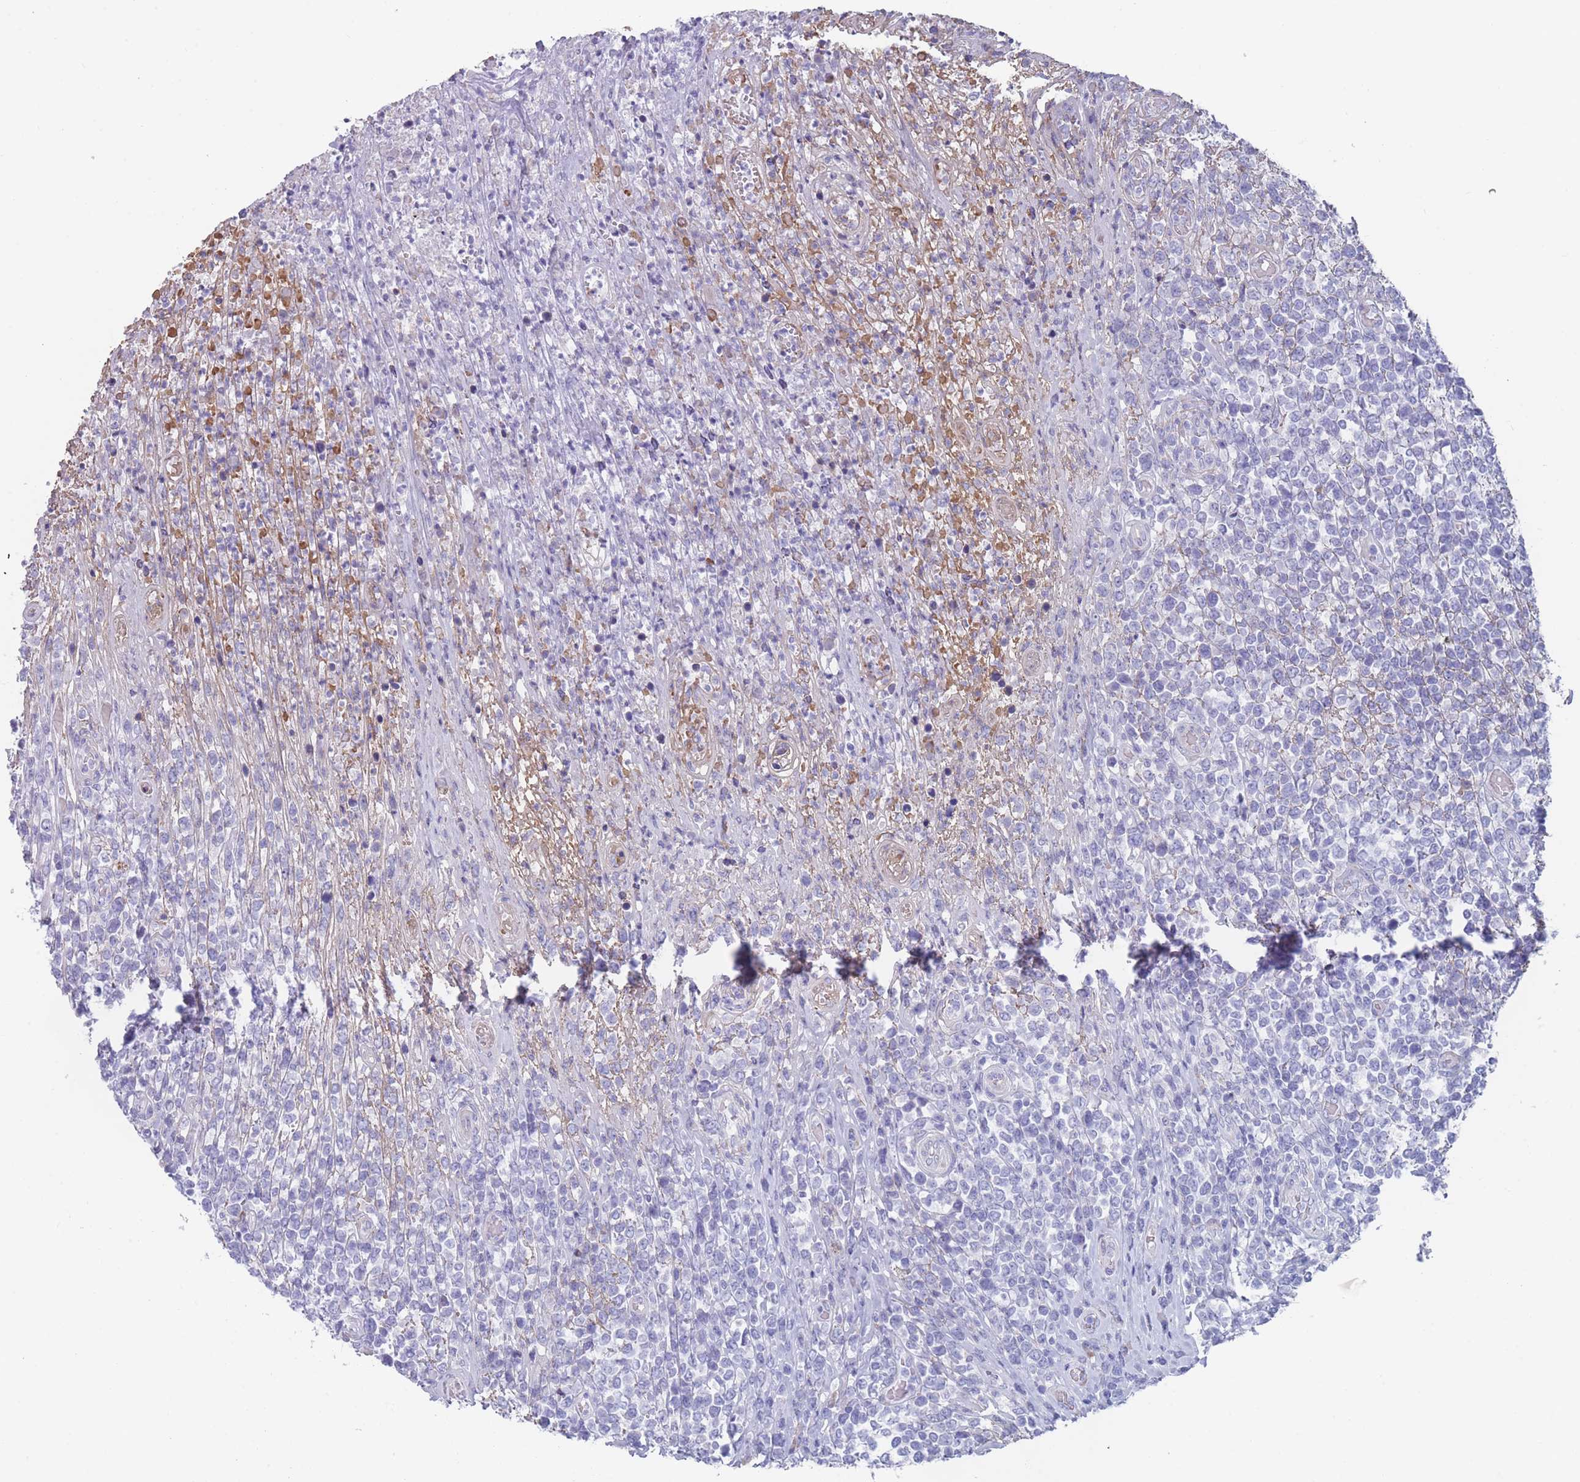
{"staining": {"intensity": "negative", "quantity": "none", "location": "none"}, "tissue": "lymphoma", "cell_type": "Tumor cells", "image_type": "cancer", "snomed": [{"axis": "morphology", "description": "Malignant lymphoma, non-Hodgkin's type, High grade"}, {"axis": "topography", "description": "Soft tissue"}], "caption": "An immunohistochemistry (IHC) photomicrograph of lymphoma is shown. There is no staining in tumor cells of lymphoma.", "gene": "ST8SIA5", "patient": {"sex": "female", "age": 56}}